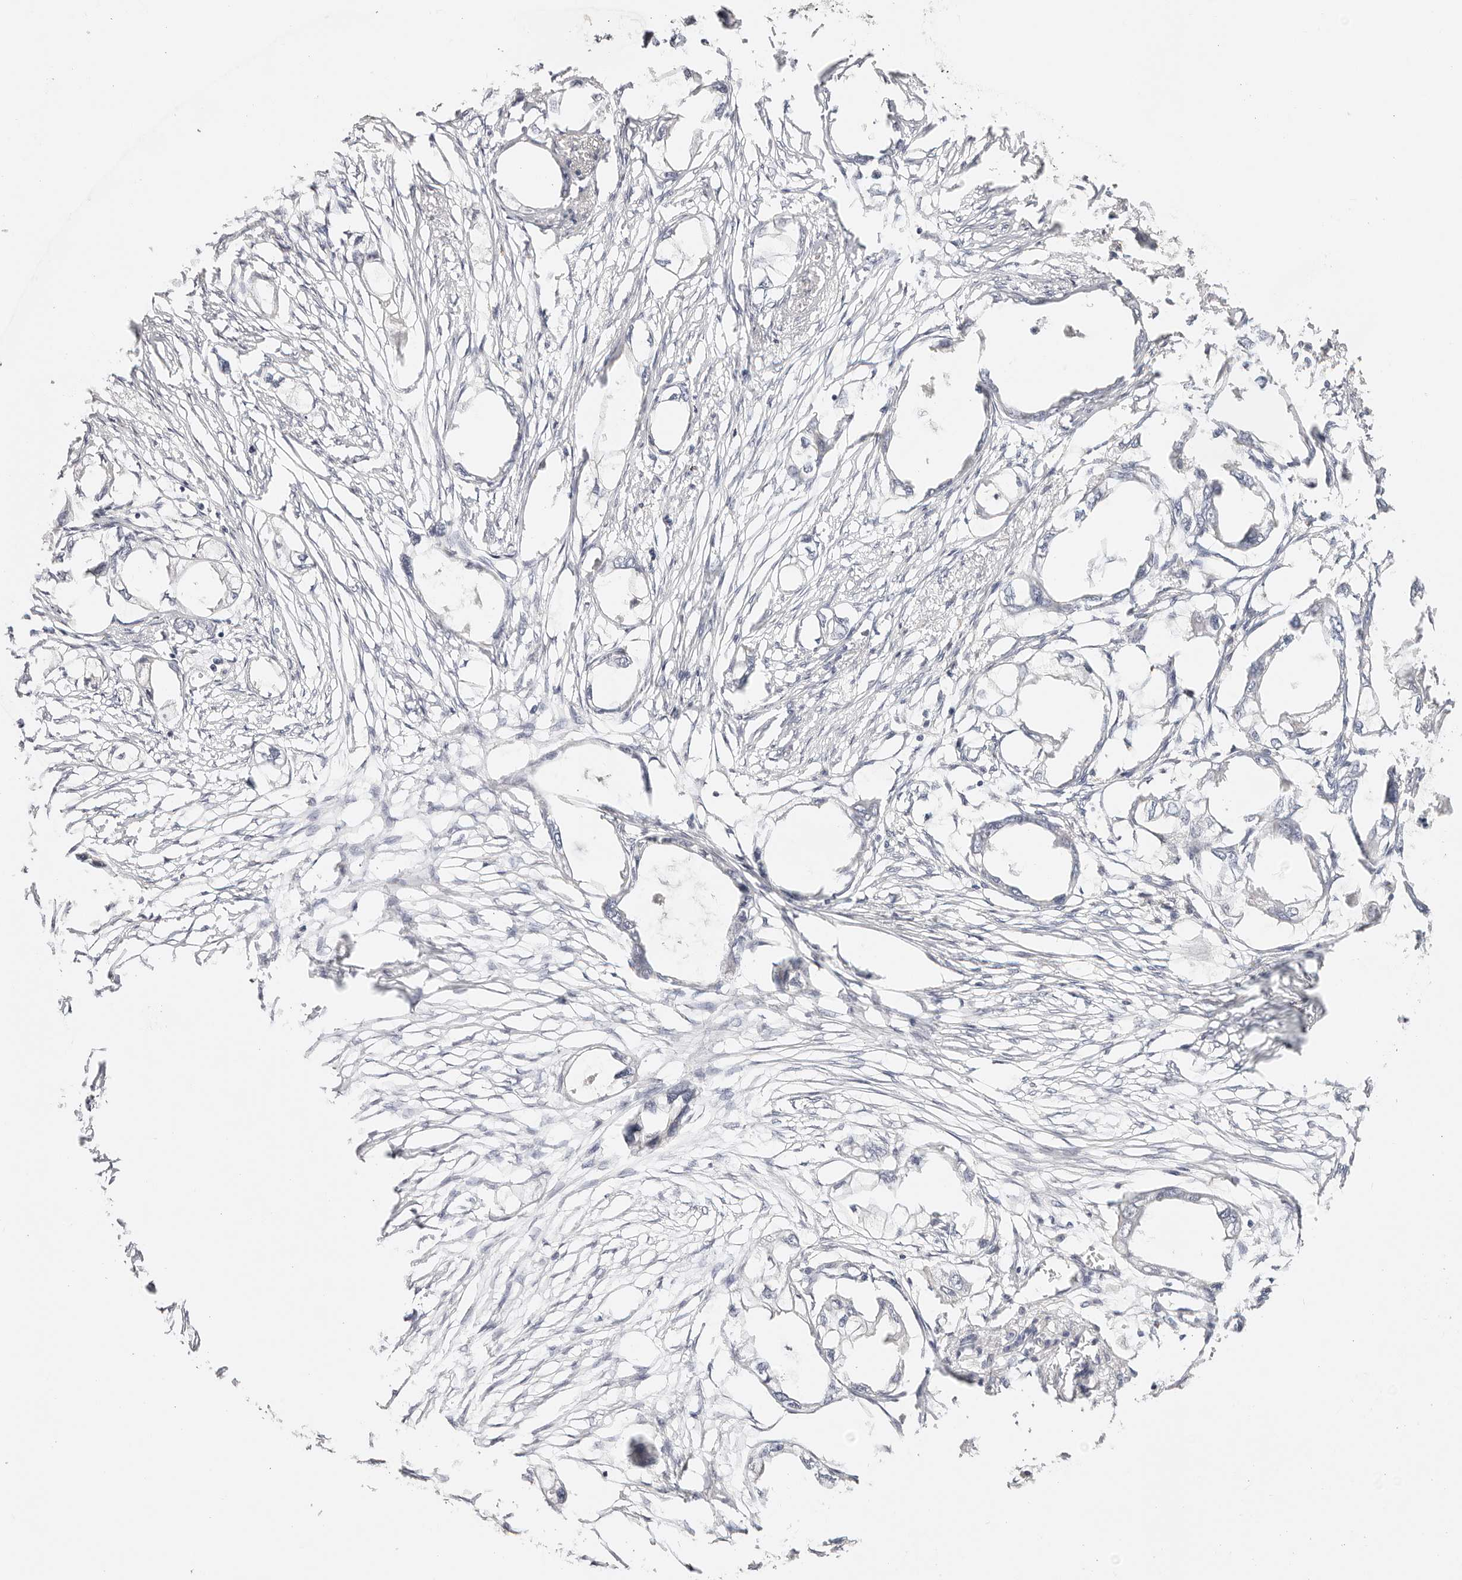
{"staining": {"intensity": "negative", "quantity": "none", "location": "none"}, "tissue": "endometrial cancer", "cell_type": "Tumor cells", "image_type": "cancer", "snomed": [{"axis": "morphology", "description": "Adenocarcinoma, NOS"}, {"axis": "morphology", "description": "Adenocarcinoma, metastatic, NOS"}, {"axis": "topography", "description": "Adipose tissue"}, {"axis": "topography", "description": "Endometrium"}], "caption": "A high-resolution photomicrograph shows IHC staining of endometrial cancer (adenocarcinoma), which exhibits no significant staining in tumor cells. Nuclei are stained in blue.", "gene": "DNASE1", "patient": {"sex": "female", "age": 67}}